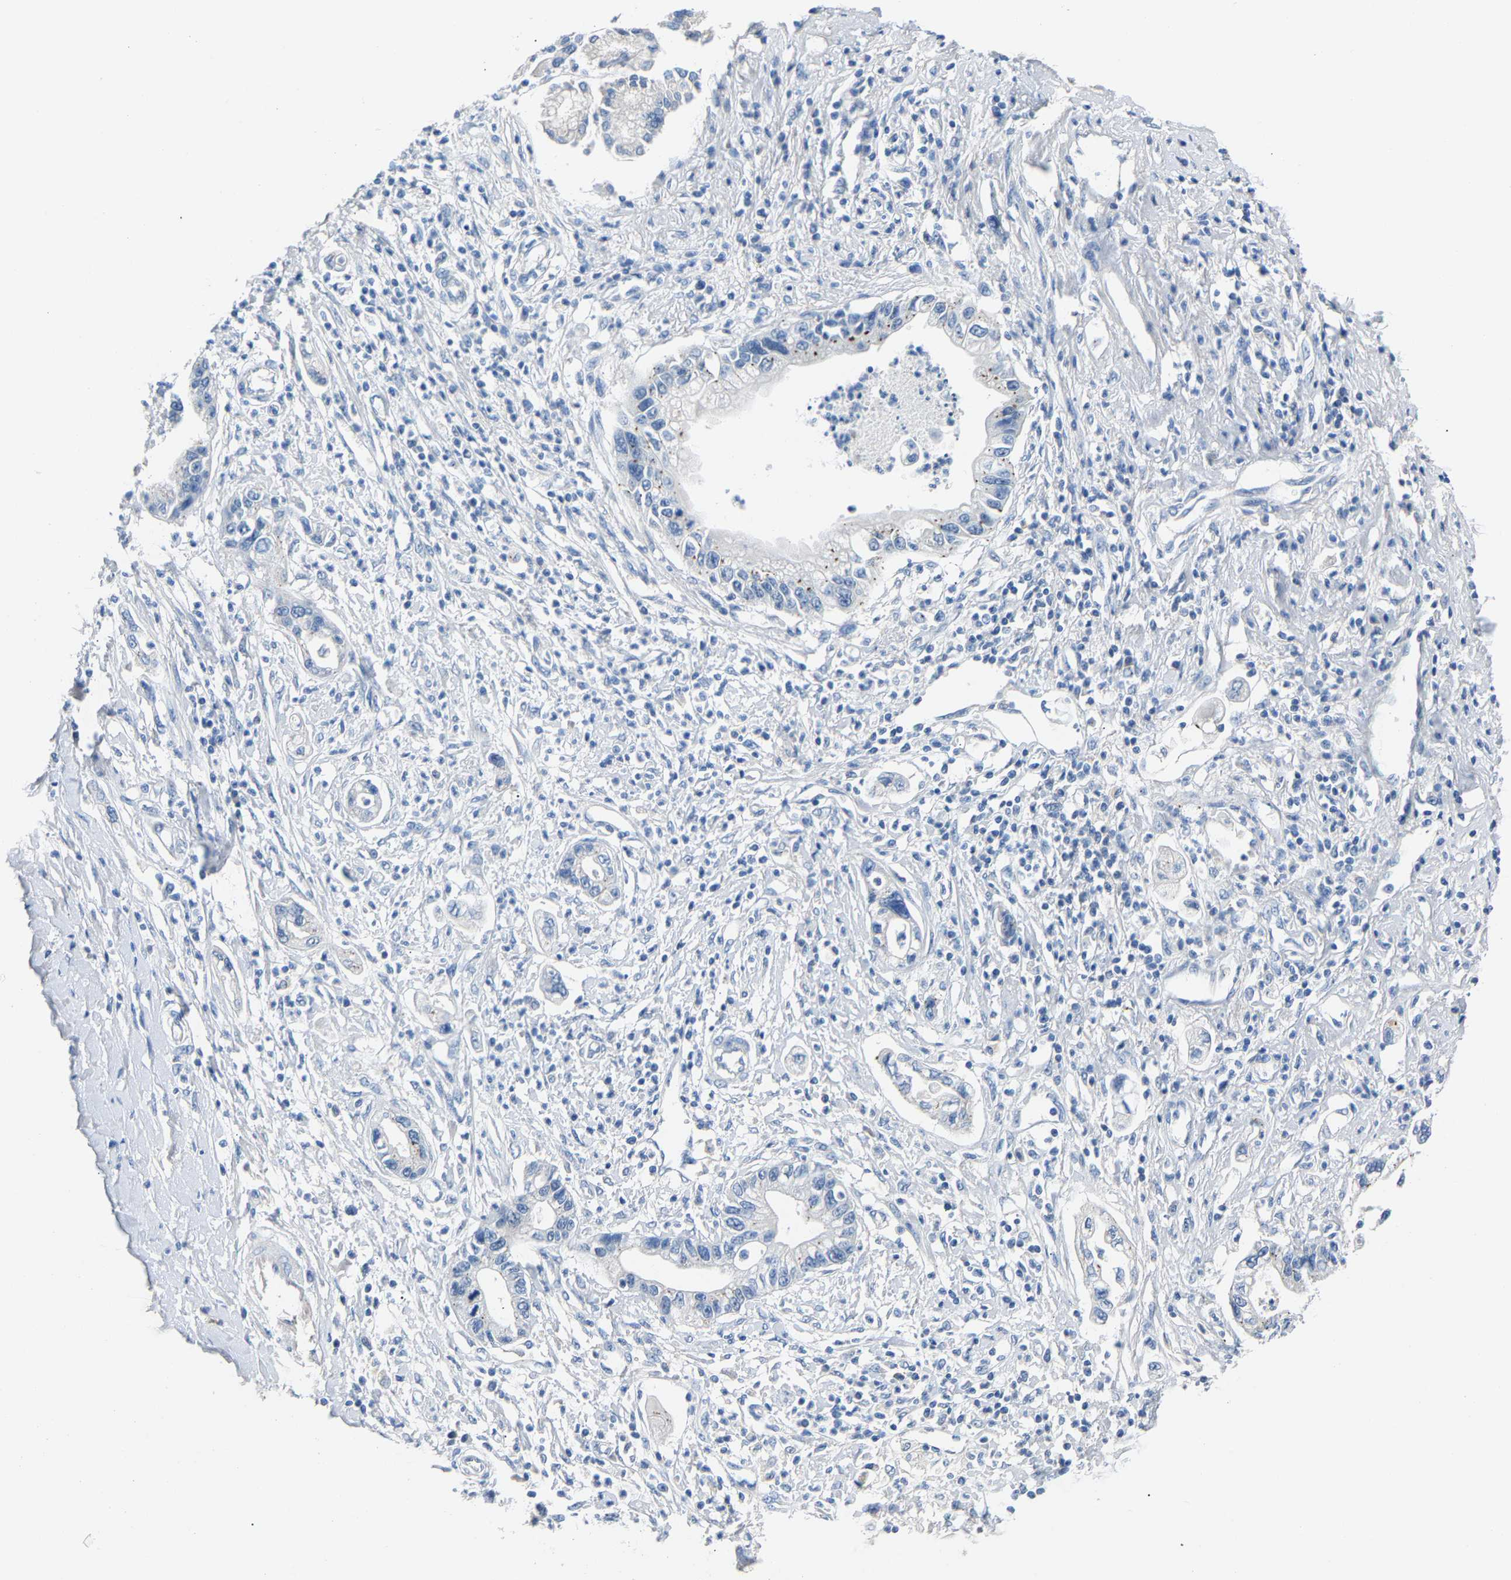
{"staining": {"intensity": "negative", "quantity": "none", "location": "none"}, "tissue": "pancreatic cancer", "cell_type": "Tumor cells", "image_type": "cancer", "snomed": [{"axis": "morphology", "description": "Adenocarcinoma, NOS"}, {"axis": "topography", "description": "Pancreas"}], "caption": "Tumor cells are negative for brown protein staining in pancreatic cancer (adenocarcinoma).", "gene": "DNAAF5", "patient": {"sex": "male", "age": 56}}